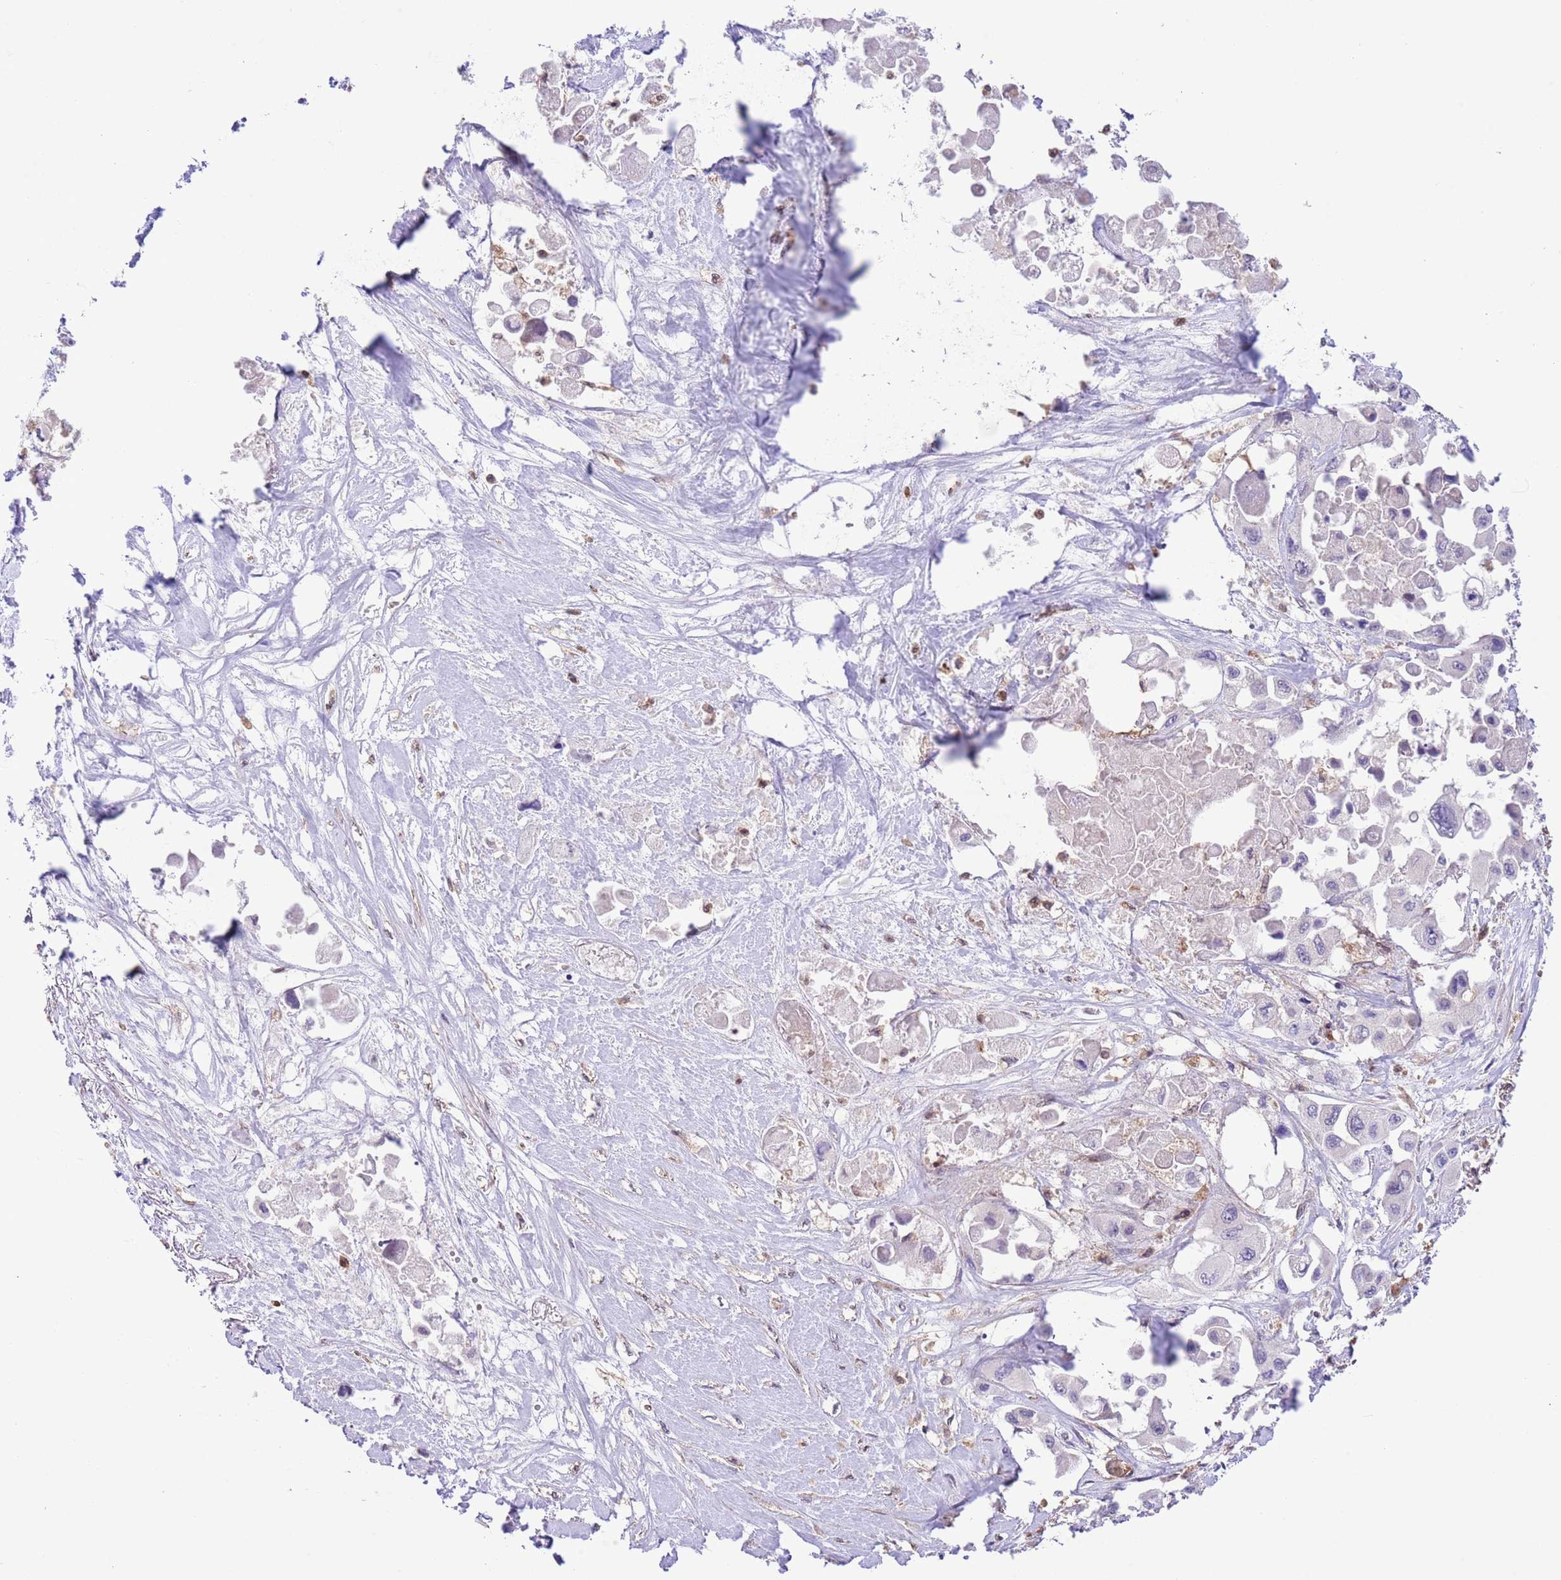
{"staining": {"intensity": "negative", "quantity": "none", "location": "none"}, "tissue": "pancreatic cancer", "cell_type": "Tumor cells", "image_type": "cancer", "snomed": [{"axis": "morphology", "description": "Adenocarcinoma, NOS"}, {"axis": "topography", "description": "Pancreas"}], "caption": "A histopathology image of pancreatic cancer stained for a protein exhibits no brown staining in tumor cells.", "gene": "HDHD2", "patient": {"sex": "male", "age": 92}}